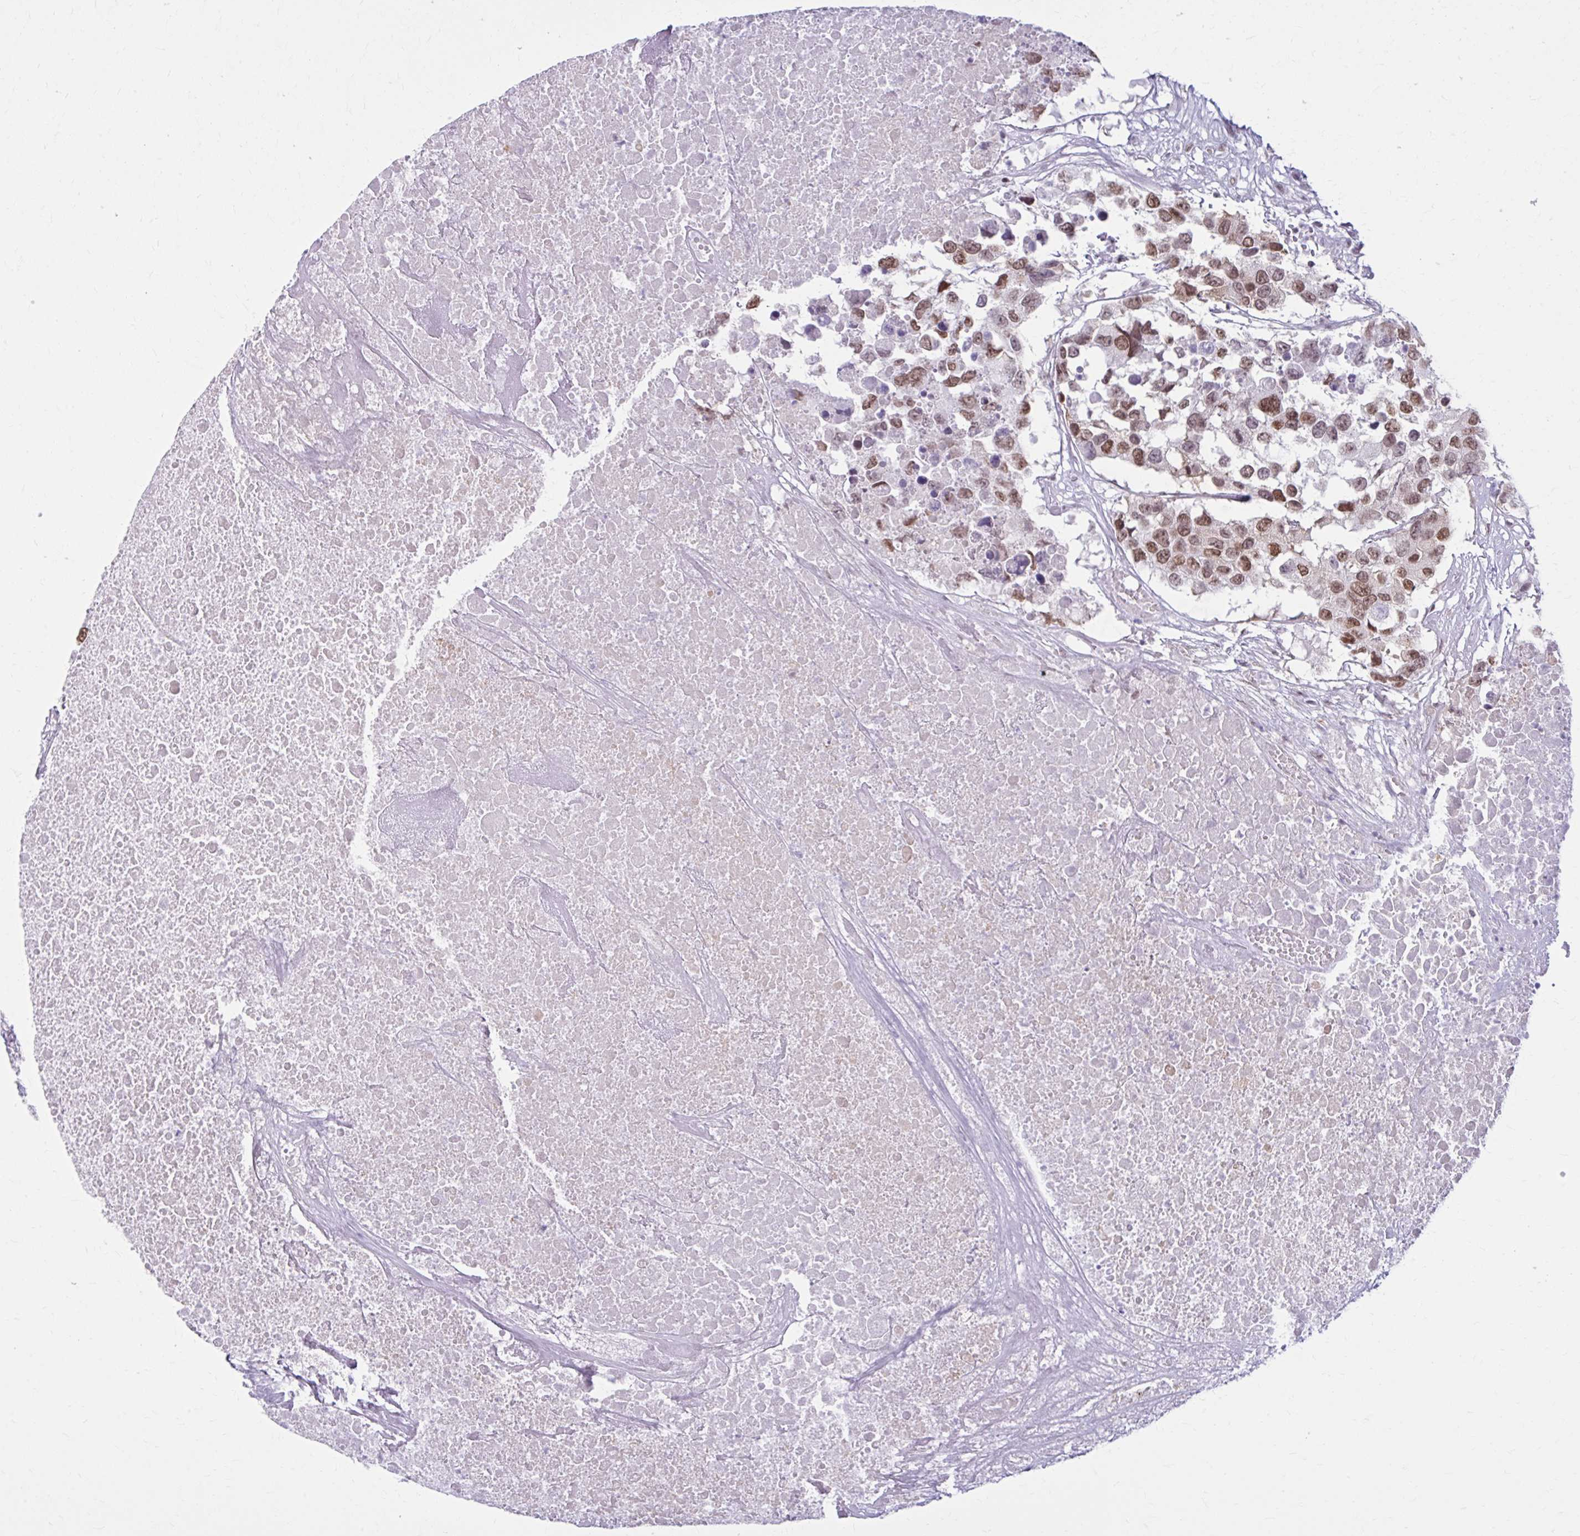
{"staining": {"intensity": "moderate", "quantity": ">75%", "location": "nuclear"}, "tissue": "testis cancer", "cell_type": "Tumor cells", "image_type": "cancer", "snomed": [{"axis": "morphology", "description": "Carcinoma, Embryonal, NOS"}, {"axis": "topography", "description": "Testis"}], "caption": "Moderate nuclear expression is present in approximately >75% of tumor cells in embryonal carcinoma (testis).", "gene": "PABIR1", "patient": {"sex": "male", "age": 83}}